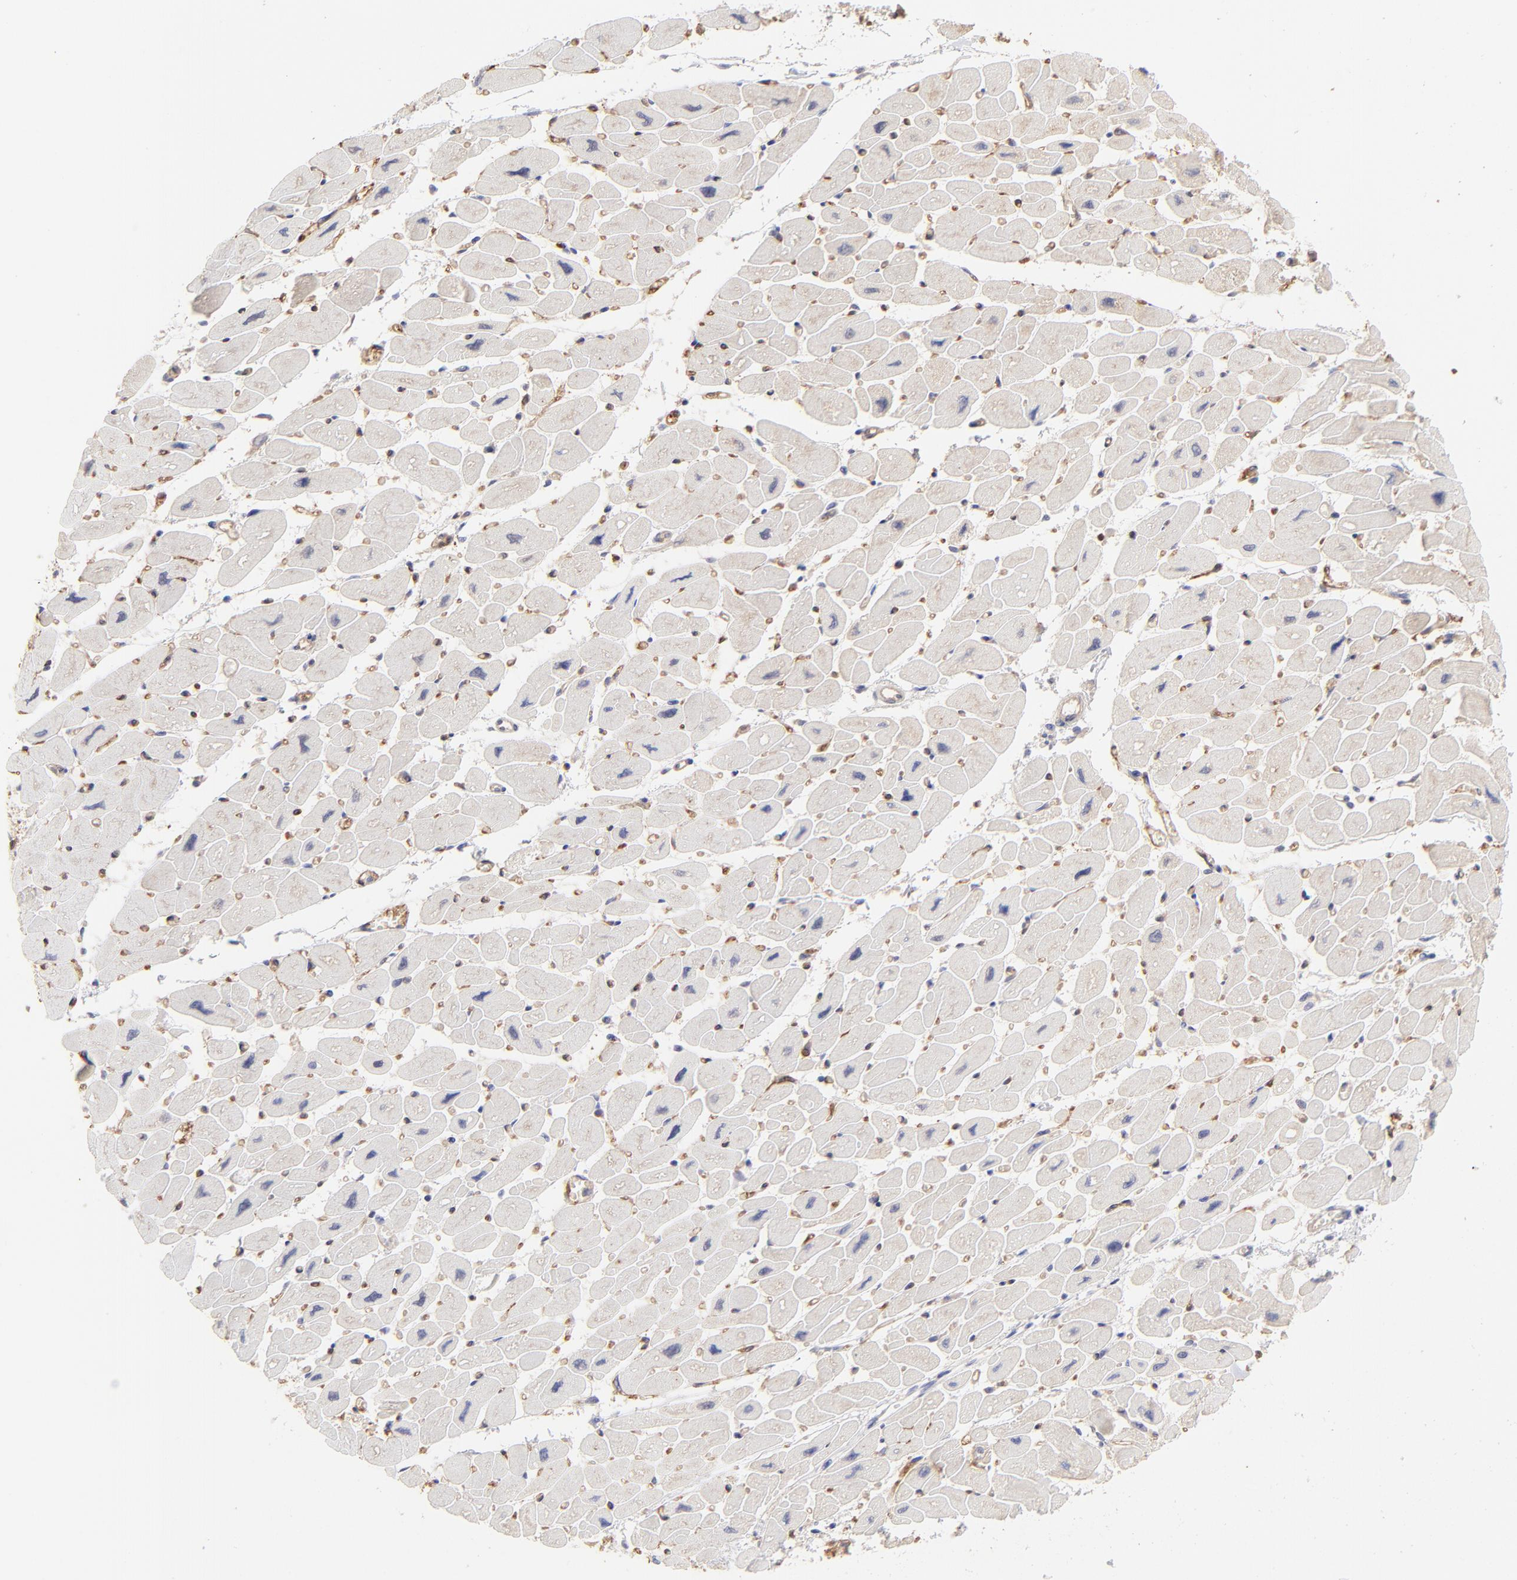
{"staining": {"intensity": "negative", "quantity": "none", "location": "none"}, "tissue": "heart muscle", "cell_type": "Cardiomyocytes", "image_type": "normal", "snomed": [{"axis": "morphology", "description": "Normal tissue, NOS"}, {"axis": "topography", "description": "Heart"}], "caption": "IHC of unremarkable human heart muscle shows no expression in cardiomyocytes.", "gene": "GART", "patient": {"sex": "female", "age": 54}}